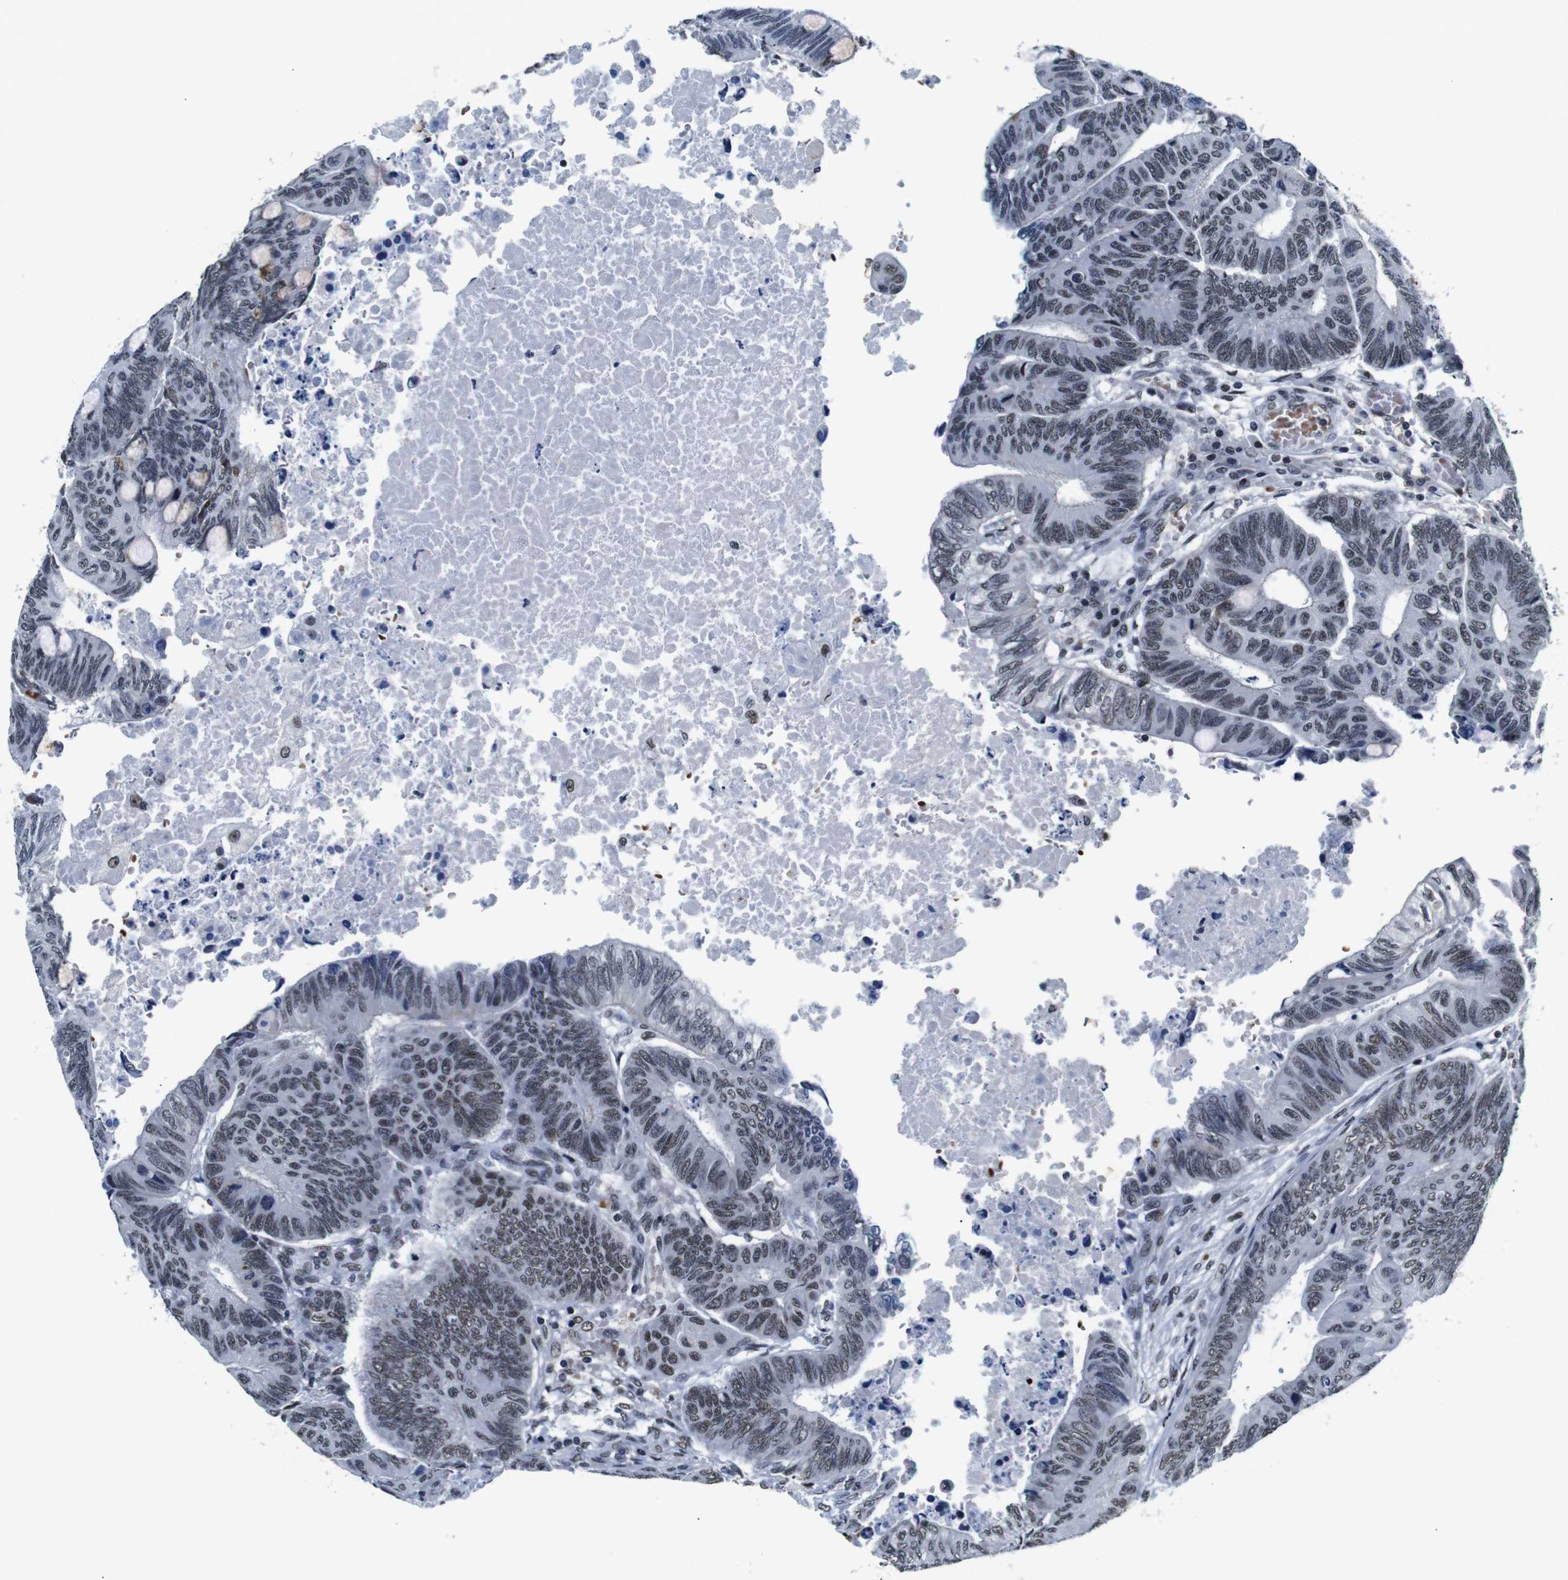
{"staining": {"intensity": "weak", "quantity": "25%-75%", "location": "nuclear"}, "tissue": "colorectal cancer", "cell_type": "Tumor cells", "image_type": "cancer", "snomed": [{"axis": "morphology", "description": "Normal tissue, NOS"}, {"axis": "morphology", "description": "Adenocarcinoma, NOS"}, {"axis": "topography", "description": "Rectum"}, {"axis": "topography", "description": "Peripheral nerve tissue"}], "caption": "An image showing weak nuclear expression in approximately 25%-75% of tumor cells in adenocarcinoma (colorectal), as visualized by brown immunohistochemical staining.", "gene": "ILDR2", "patient": {"sex": "male", "age": 92}}